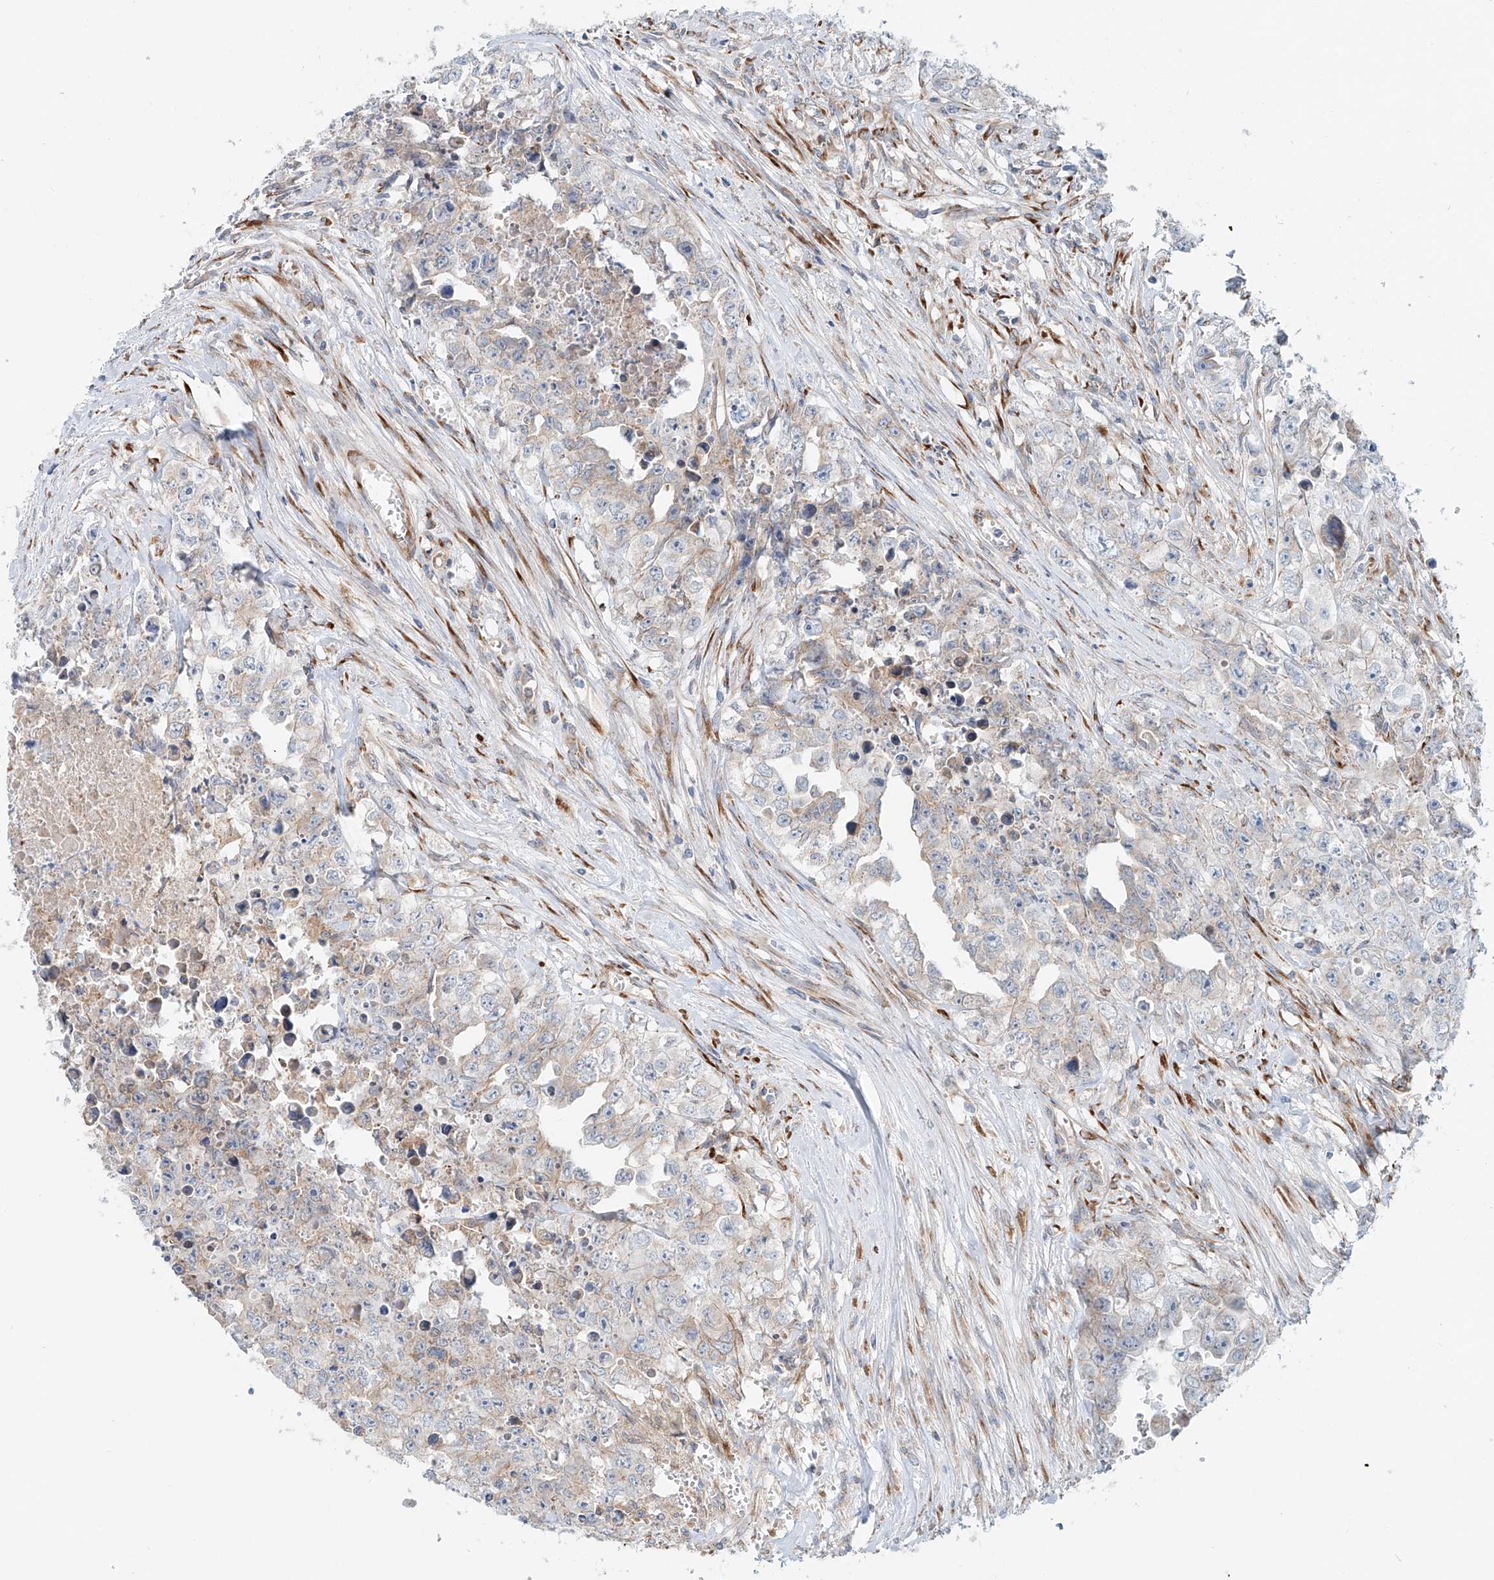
{"staining": {"intensity": "negative", "quantity": "none", "location": "none"}, "tissue": "testis cancer", "cell_type": "Tumor cells", "image_type": "cancer", "snomed": [{"axis": "morphology", "description": "Seminoma, NOS"}, {"axis": "morphology", "description": "Carcinoma, Embryonal, NOS"}, {"axis": "topography", "description": "Testis"}], "caption": "Testis seminoma was stained to show a protein in brown. There is no significant positivity in tumor cells.", "gene": "SNAP29", "patient": {"sex": "male", "age": 43}}